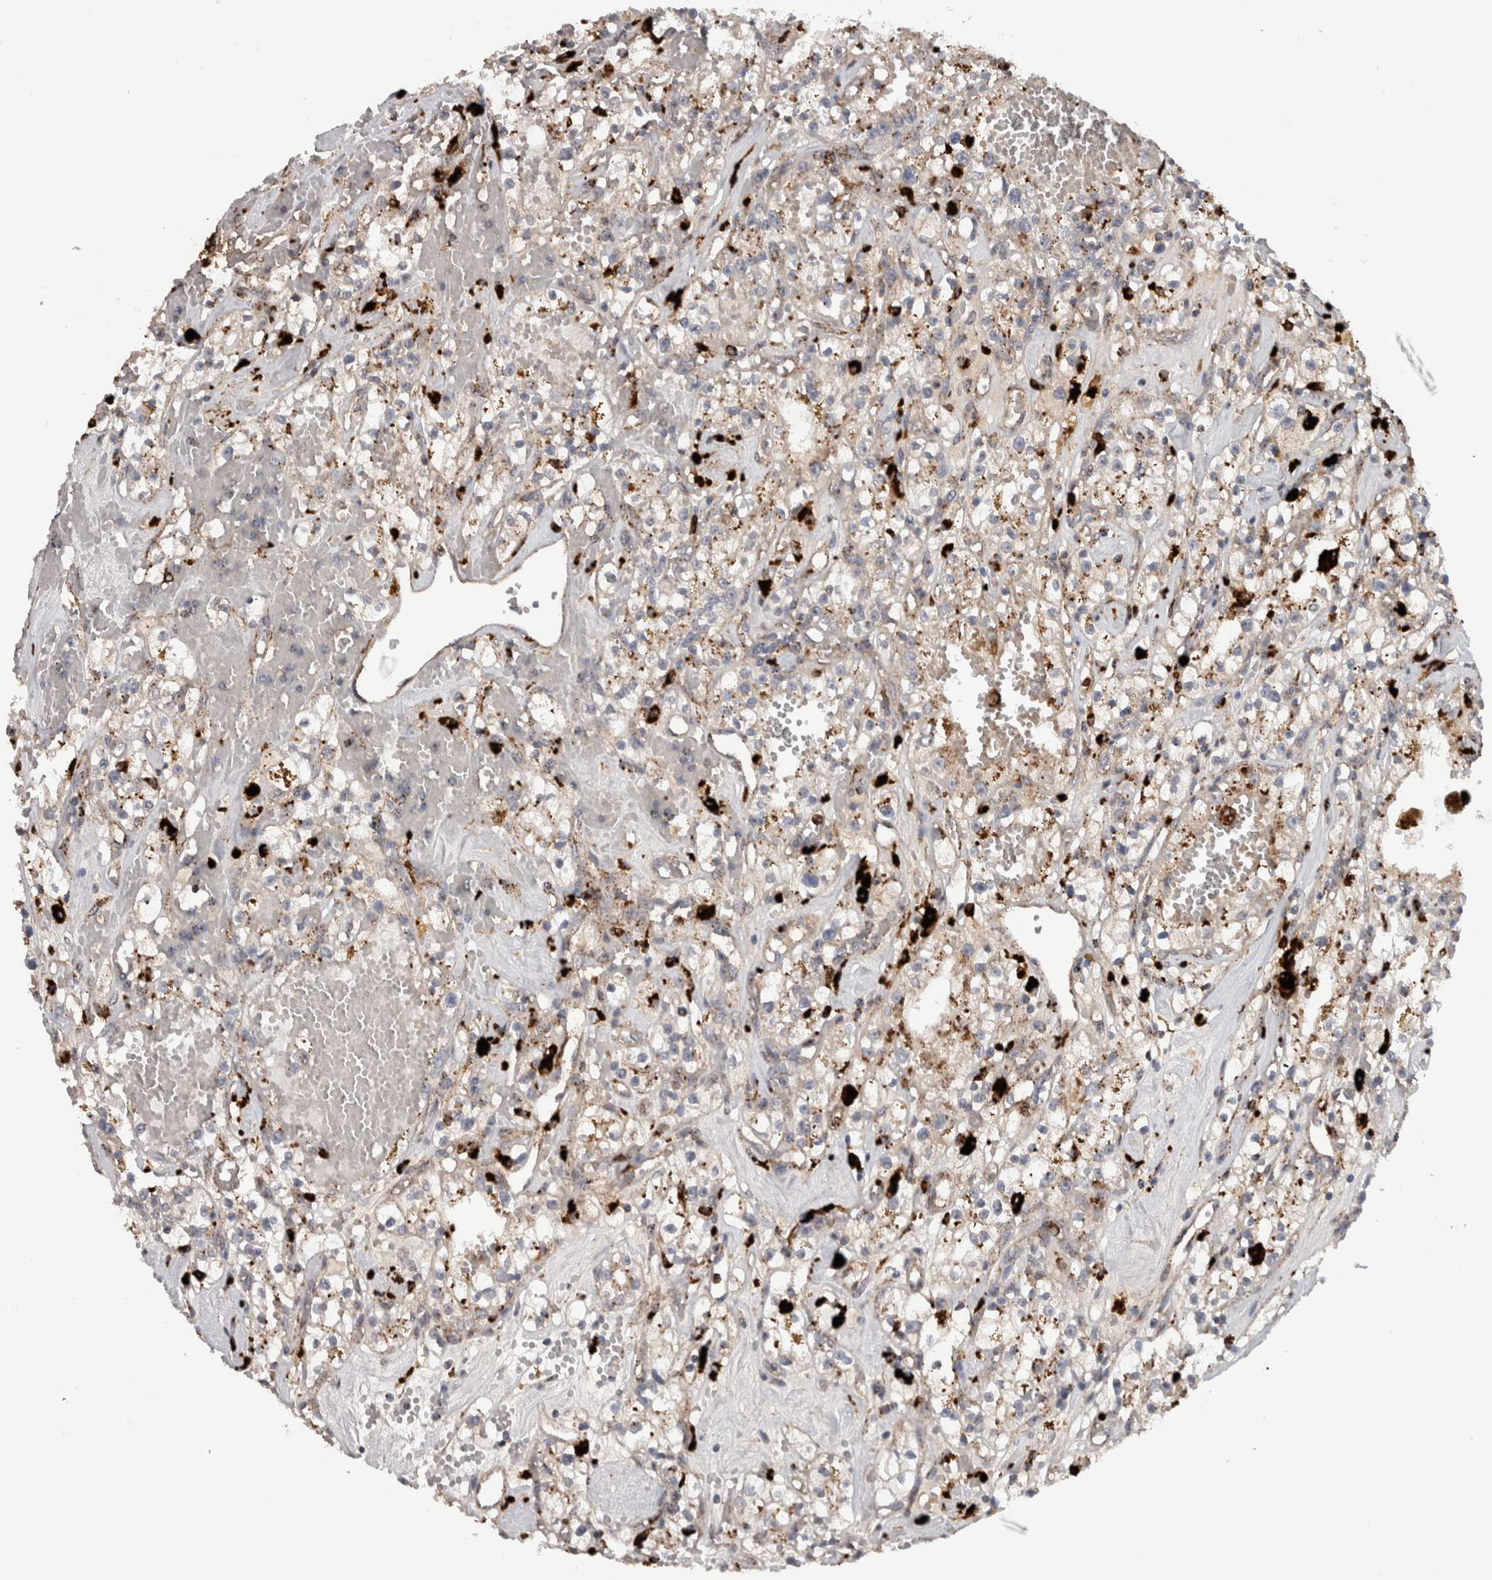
{"staining": {"intensity": "weak", "quantity": "<25%", "location": "cytoplasmic/membranous"}, "tissue": "renal cancer", "cell_type": "Tumor cells", "image_type": "cancer", "snomed": [{"axis": "morphology", "description": "Adenocarcinoma, NOS"}, {"axis": "topography", "description": "Kidney"}], "caption": "IHC image of neoplastic tissue: renal adenocarcinoma stained with DAB (3,3'-diaminobenzidine) exhibits no significant protein expression in tumor cells.", "gene": "CTSZ", "patient": {"sex": "male", "age": 56}}